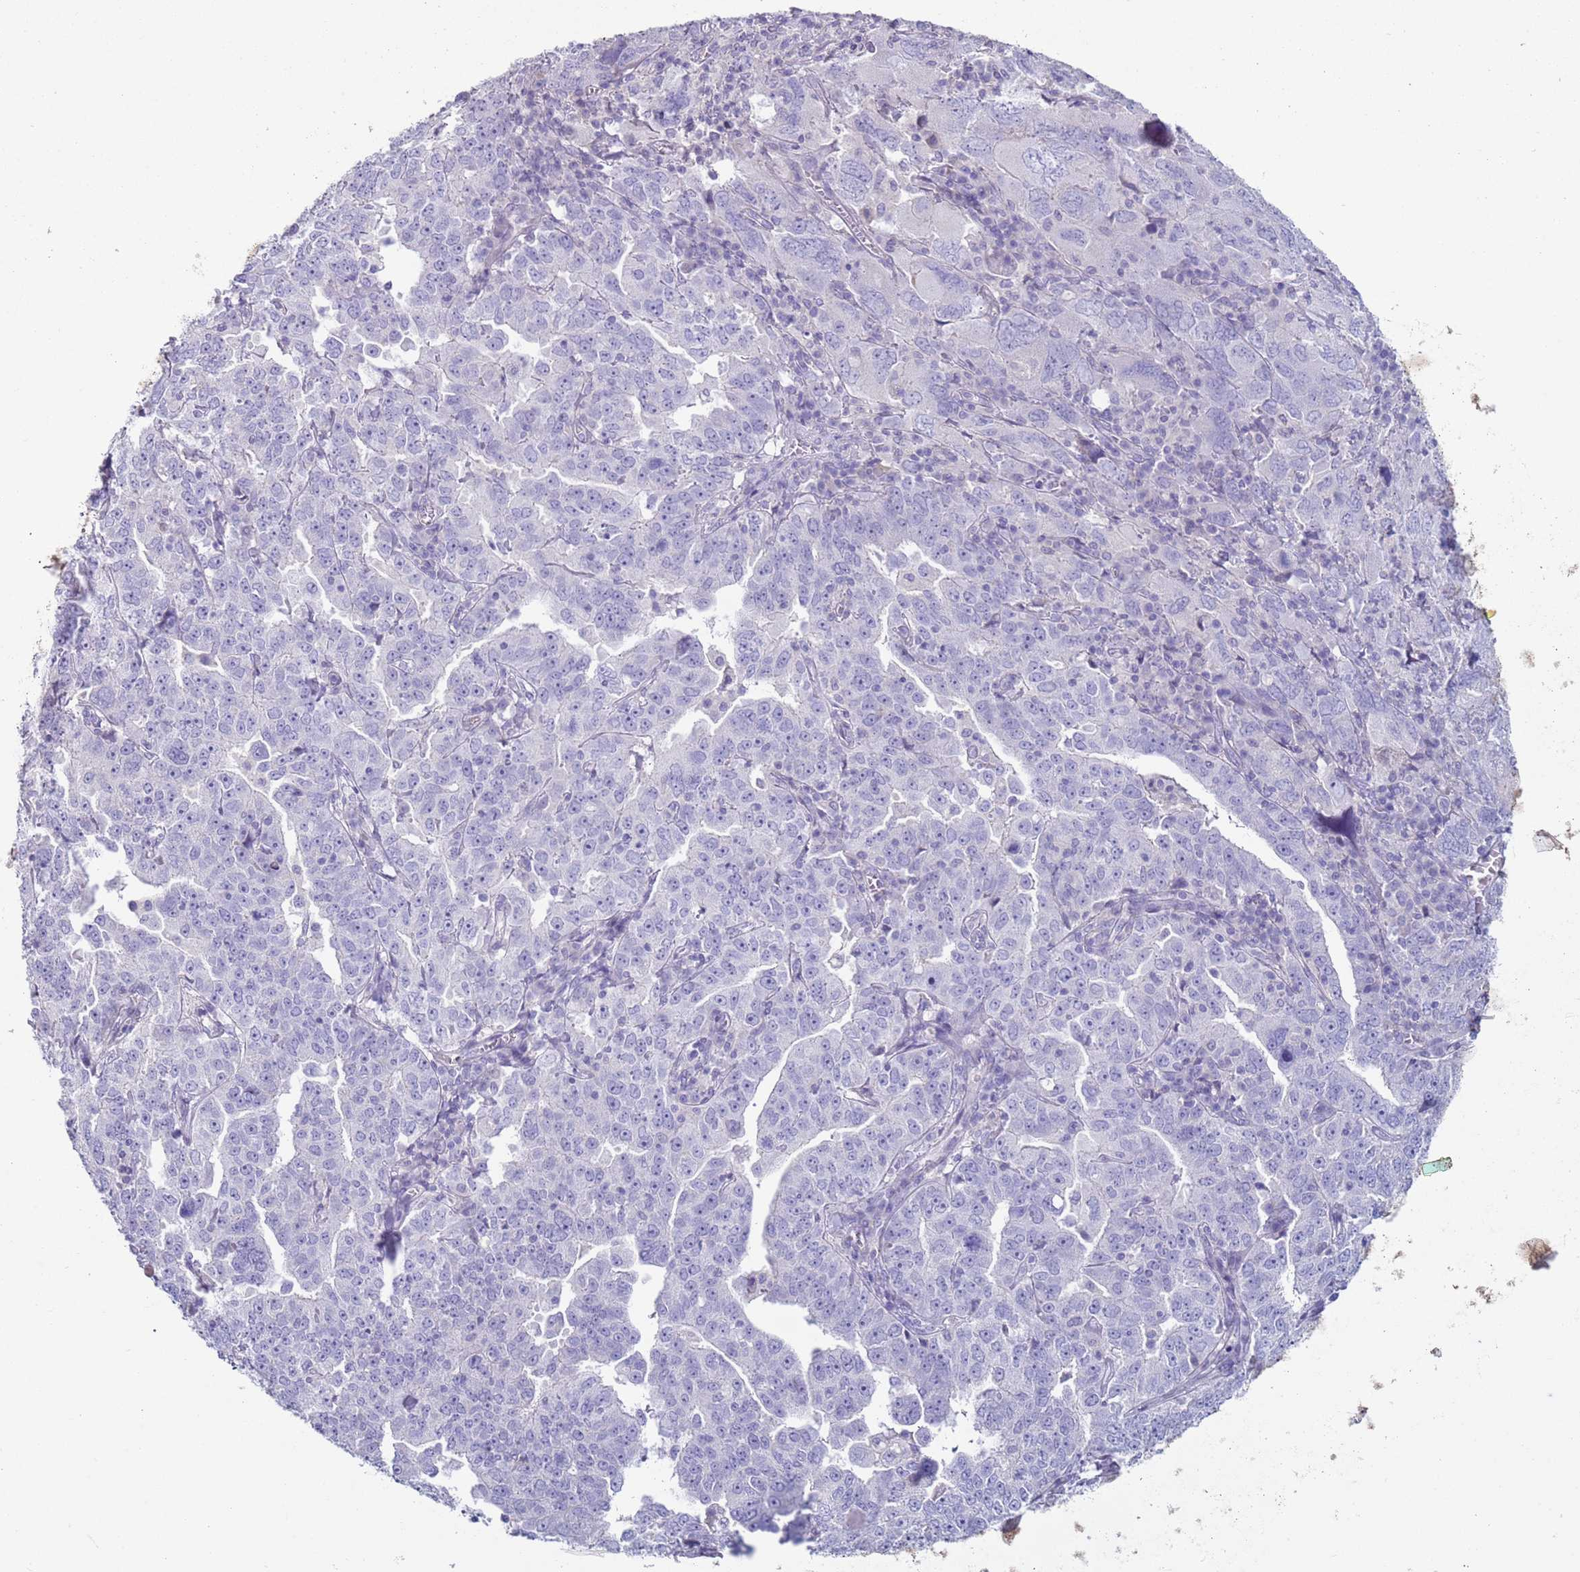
{"staining": {"intensity": "negative", "quantity": "none", "location": "none"}, "tissue": "ovarian cancer", "cell_type": "Tumor cells", "image_type": "cancer", "snomed": [{"axis": "morphology", "description": "Carcinoma, endometroid"}, {"axis": "topography", "description": "Ovary"}], "caption": "Protein analysis of ovarian endometroid carcinoma reveals no significant positivity in tumor cells. (DAB (3,3'-diaminobenzidine) IHC visualized using brightfield microscopy, high magnification).", "gene": "NPAP1", "patient": {"sex": "female", "age": 62}}